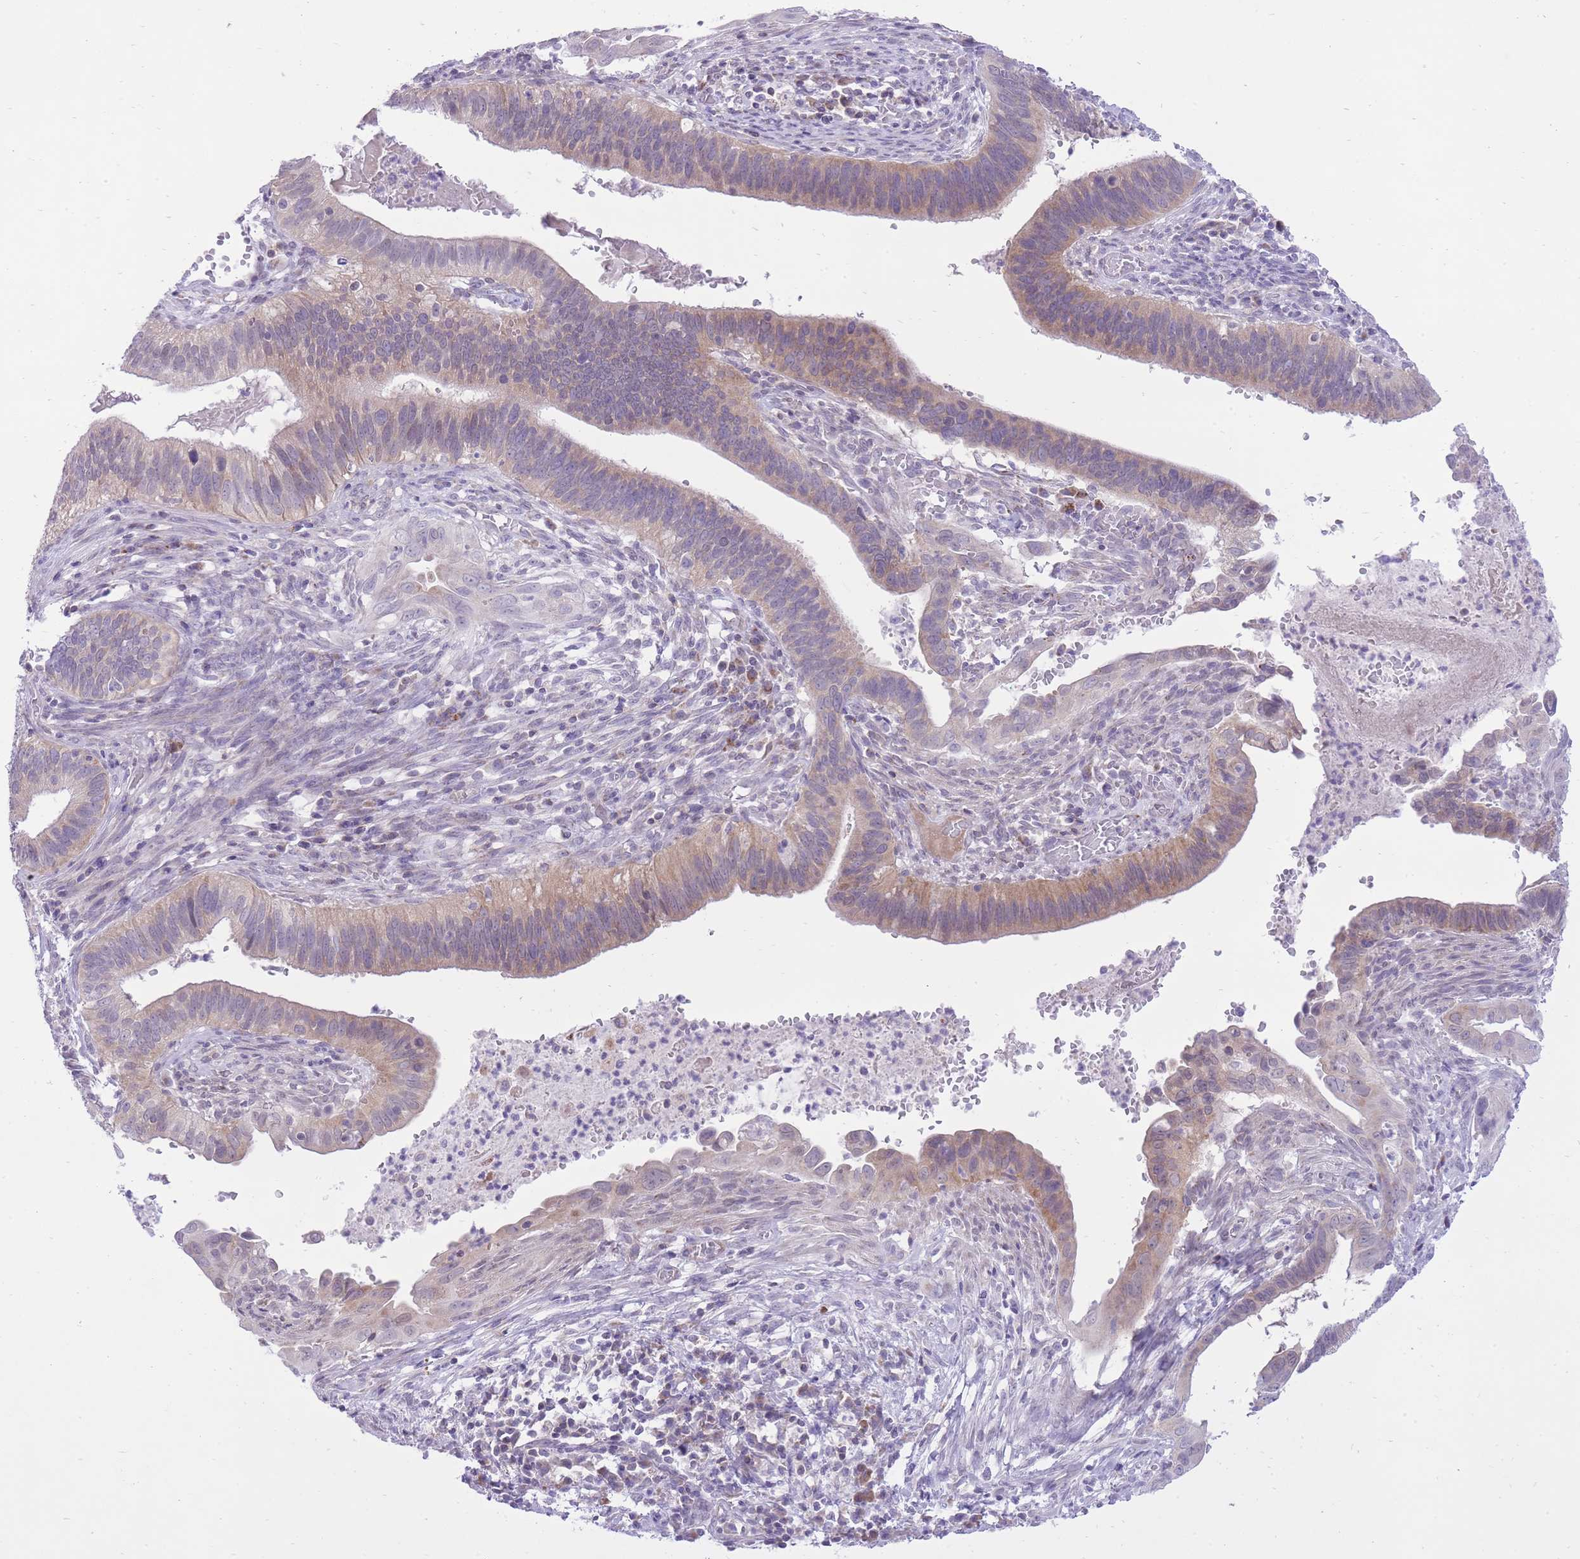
{"staining": {"intensity": "weak", "quantity": "25%-75%", "location": "cytoplasmic/membranous"}, "tissue": "cervical cancer", "cell_type": "Tumor cells", "image_type": "cancer", "snomed": [{"axis": "morphology", "description": "Adenocarcinoma, NOS"}, {"axis": "topography", "description": "Cervix"}], "caption": "Cervical cancer (adenocarcinoma) stained with a brown dye demonstrates weak cytoplasmic/membranous positive expression in approximately 25%-75% of tumor cells.", "gene": "DENND2D", "patient": {"sex": "female", "age": 42}}